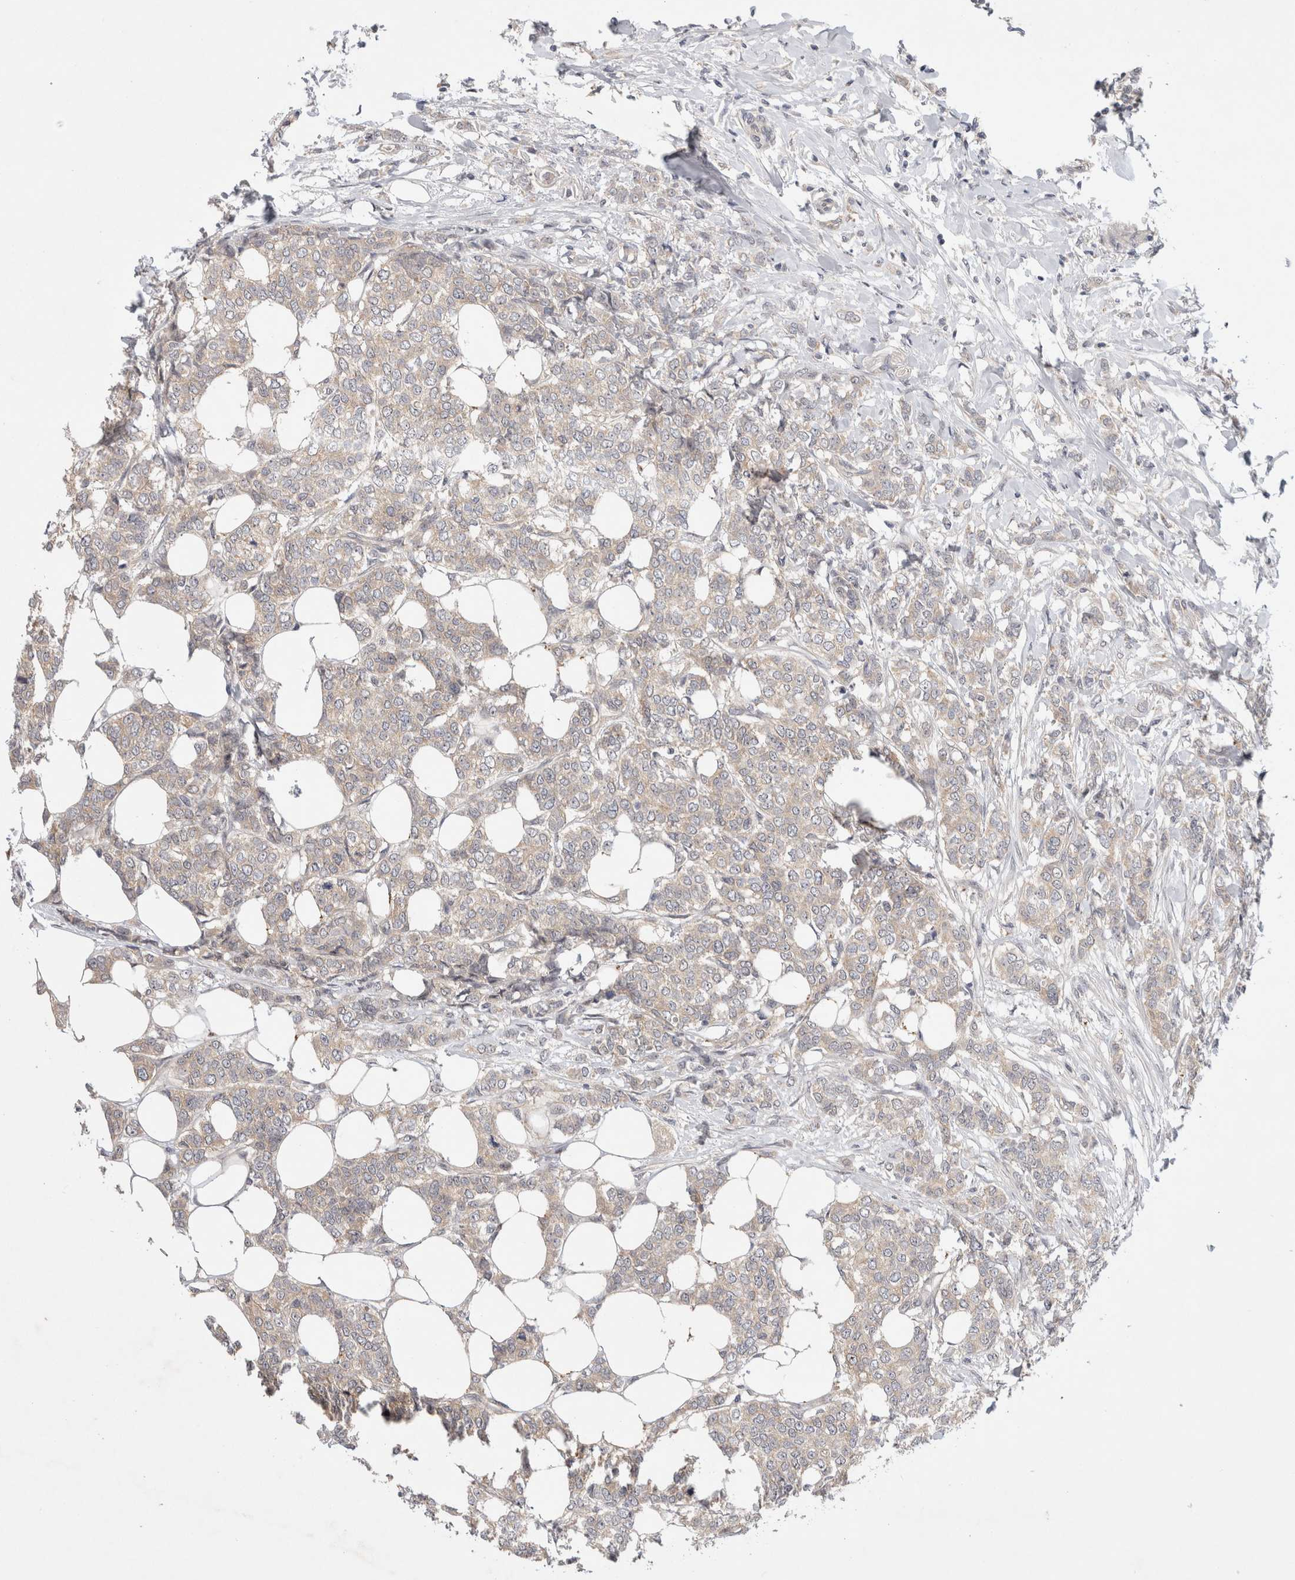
{"staining": {"intensity": "weak", "quantity": "<25%", "location": "cytoplasmic/membranous"}, "tissue": "breast cancer", "cell_type": "Tumor cells", "image_type": "cancer", "snomed": [{"axis": "morphology", "description": "Lobular carcinoma"}, {"axis": "topography", "description": "Skin"}, {"axis": "topography", "description": "Breast"}], "caption": "Immunohistochemical staining of human breast cancer reveals no significant positivity in tumor cells. Brightfield microscopy of immunohistochemistry stained with DAB (3,3'-diaminobenzidine) (brown) and hematoxylin (blue), captured at high magnification.", "gene": "CERS3", "patient": {"sex": "female", "age": 46}}